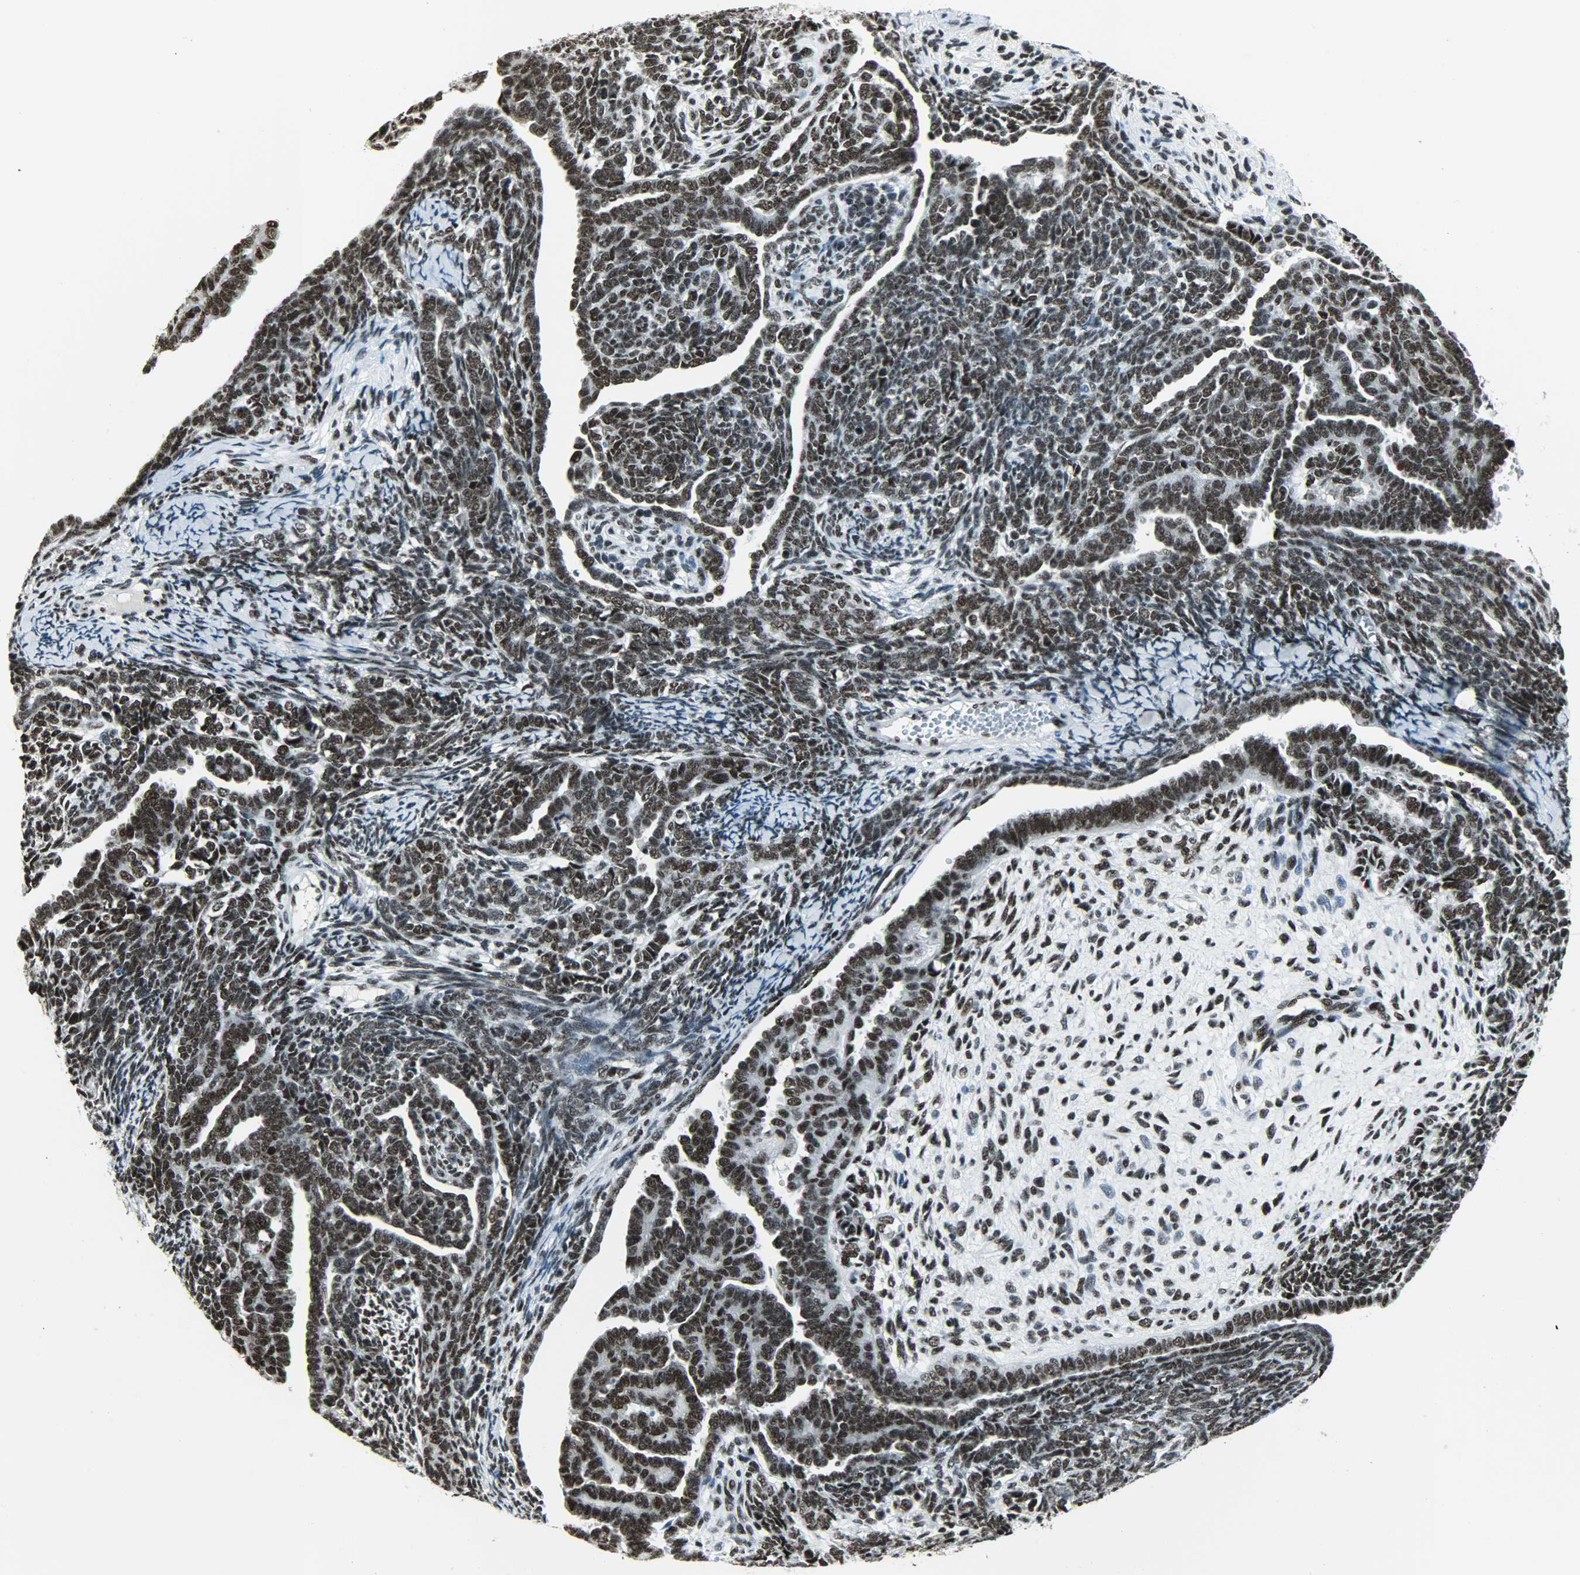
{"staining": {"intensity": "strong", "quantity": ">75%", "location": "nuclear"}, "tissue": "endometrial cancer", "cell_type": "Tumor cells", "image_type": "cancer", "snomed": [{"axis": "morphology", "description": "Neoplasm, malignant, NOS"}, {"axis": "topography", "description": "Endometrium"}], "caption": "Immunohistochemical staining of human malignant neoplasm (endometrial) reveals strong nuclear protein expression in about >75% of tumor cells.", "gene": "SNRPA", "patient": {"sex": "female", "age": 74}}